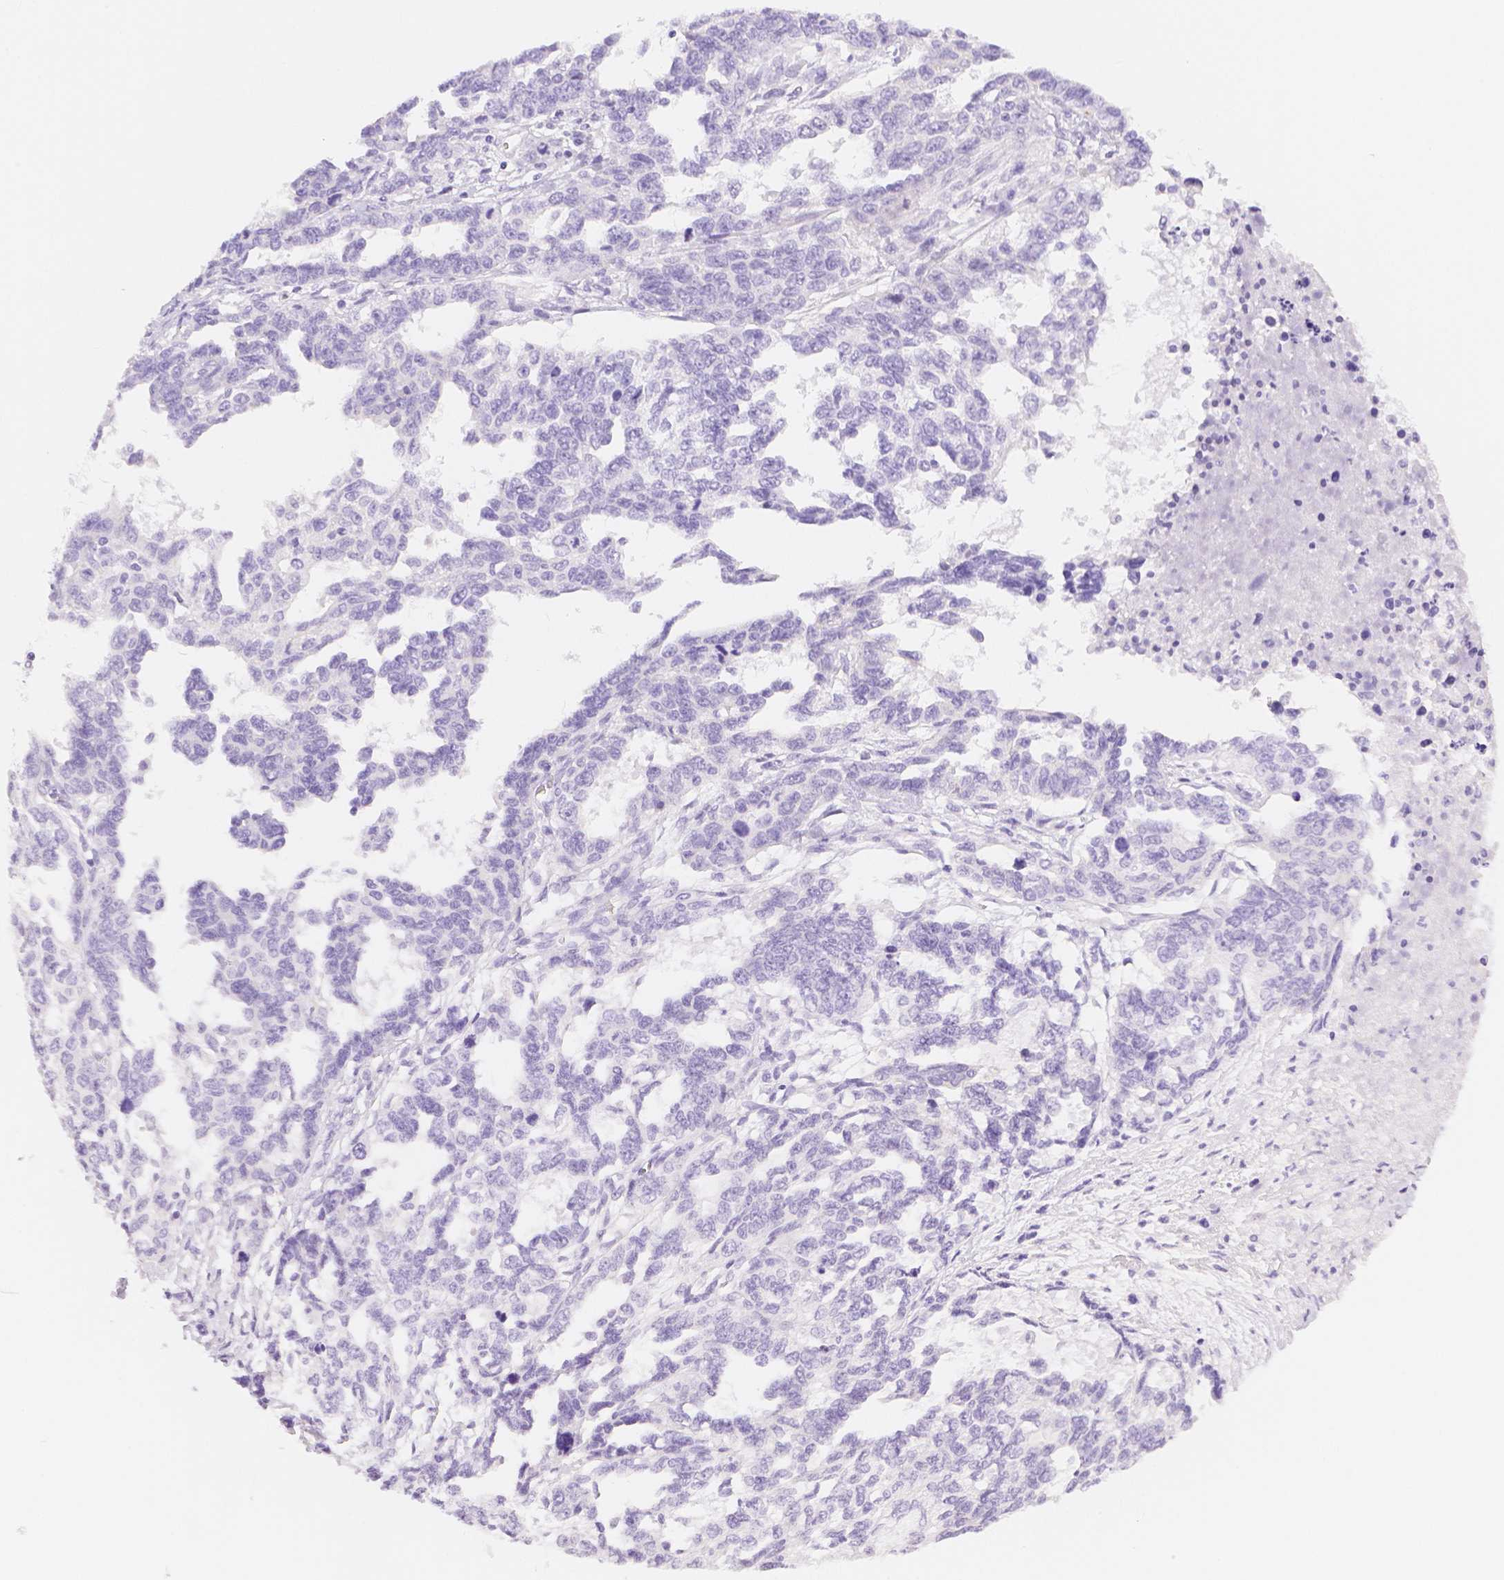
{"staining": {"intensity": "negative", "quantity": "none", "location": "none"}, "tissue": "ovarian cancer", "cell_type": "Tumor cells", "image_type": "cancer", "snomed": [{"axis": "morphology", "description": "Cystadenocarcinoma, serous, NOS"}, {"axis": "topography", "description": "Ovary"}], "caption": "Histopathology image shows no protein positivity in tumor cells of serous cystadenocarcinoma (ovarian) tissue. (DAB (3,3'-diaminobenzidine) immunohistochemistry (IHC), high magnification).", "gene": "SLC27A5", "patient": {"sex": "female", "age": 69}}